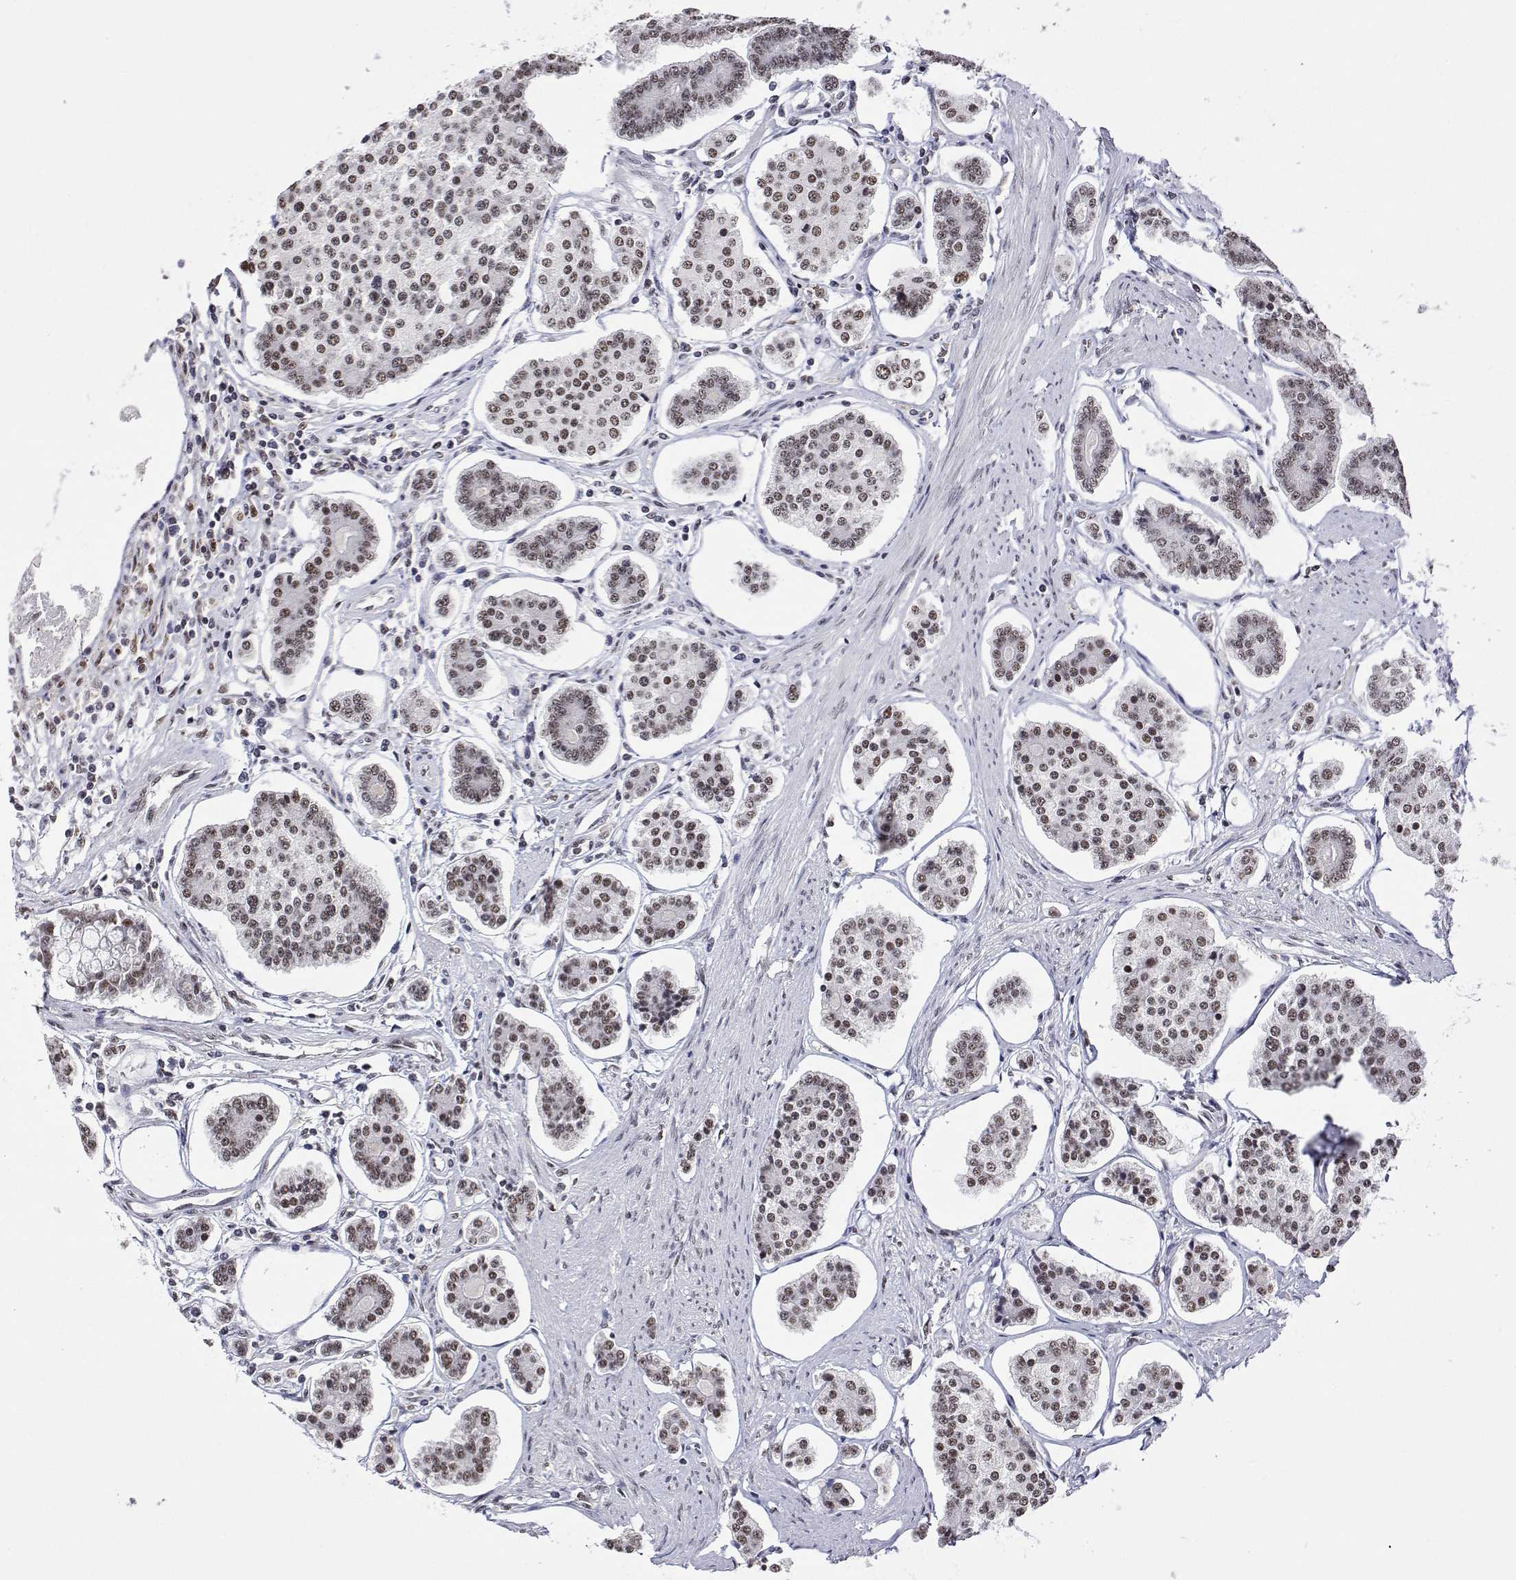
{"staining": {"intensity": "moderate", "quantity": ">75%", "location": "nuclear"}, "tissue": "carcinoid", "cell_type": "Tumor cells", "image_type": "cancer", "snomed": [{"axis": "morphology", "description": "Carcinoid, malignant, NOS"}, {"axis": "topography", "description": "Small intestine"}], "caption": "Approximately >75% of tumor cells in carcinoid (malignant) show moderate nuclear protein expression as visualized by brown immunohistochemical staining.", "gene": "ADAR", "patient": {"sex": "female", "age": 65}}